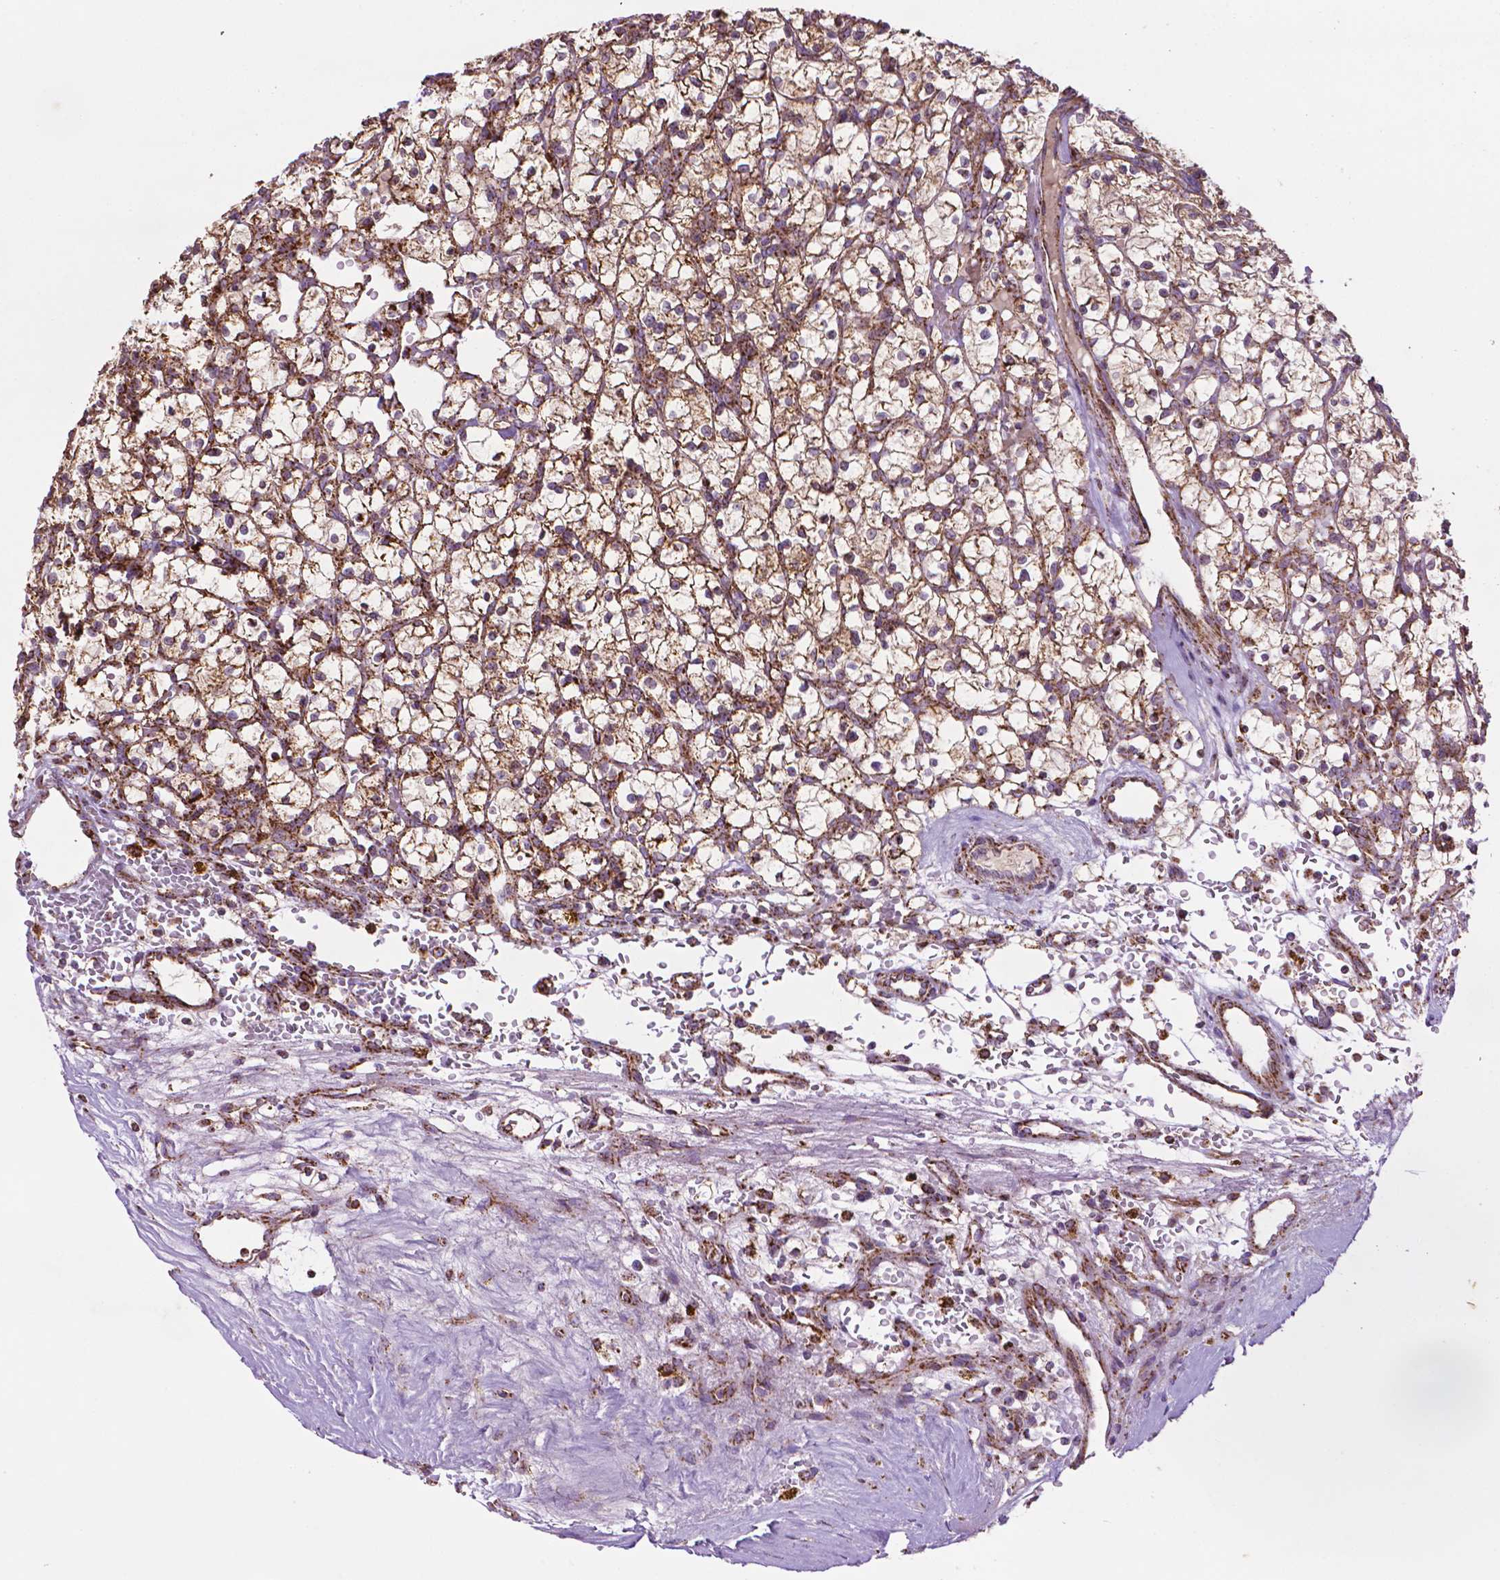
{"staining": {"intensity": "strong", "quantity": "25%-75%", "location": "cytoplasmic/membranous"}, "tissue": "renal cancer", "cell_type": "Tumor cells", "image_type": "cancer", "snomed": [{"axis": "morphology", "description": "Adenocarcinoma, NOS"}, {"axis": "topography", "description": "Kidney"}], "caption": "High-power microscopy captured an immunohistochemistry (IHC) micrograph of renal cancer (adenocarcinoma), revealing strong cytoplasmic/membranous staining in about 25%-75% of tumor cells. Ihc stains the protein of interest in brown and the nuclei are stained blue.", "gene": "ILVBL", "patient": {"sex": "female", "age": 64}}